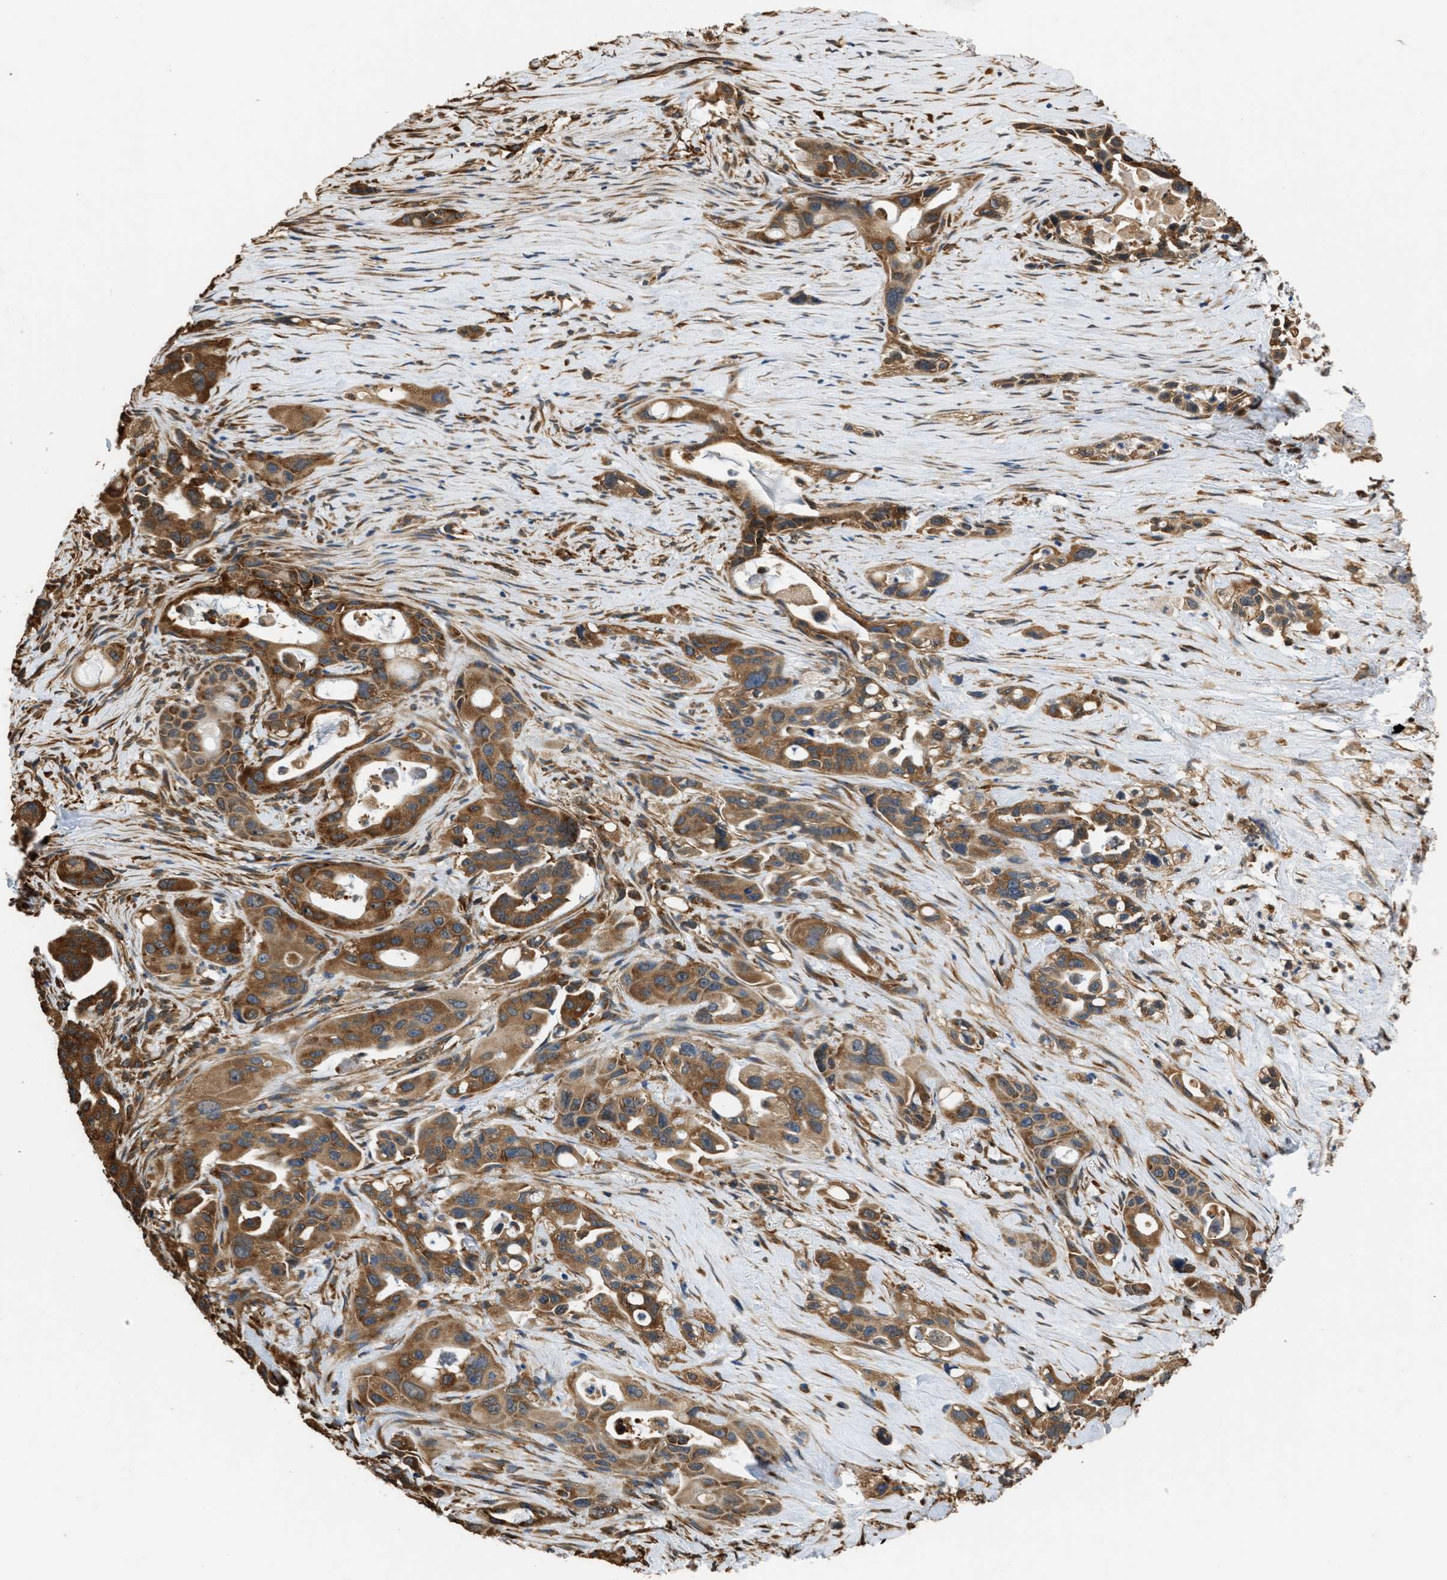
{"staining": {"intensity": "moderate", "quantity": ">75%", "location": "cytoplasmic/membranous"}, "tissue": "pancreatic cancer", "cell_type": "Tumor cells", "image_type": "cancer", "snomed": [{"axis": "morphology", "description": "Adenocarcinoma, NOS"}, {"axis": "topography", "description": "Pancreas"}], "caption": "Human pancreatic cancer (adenocarcinoma) stained with a brown dye displays moderate cytoplasmic/membranous positive positivity in about >75% of tumor cells.", "gene": "SLC36A4", "patient": {"sex": "male", "age": 53}}